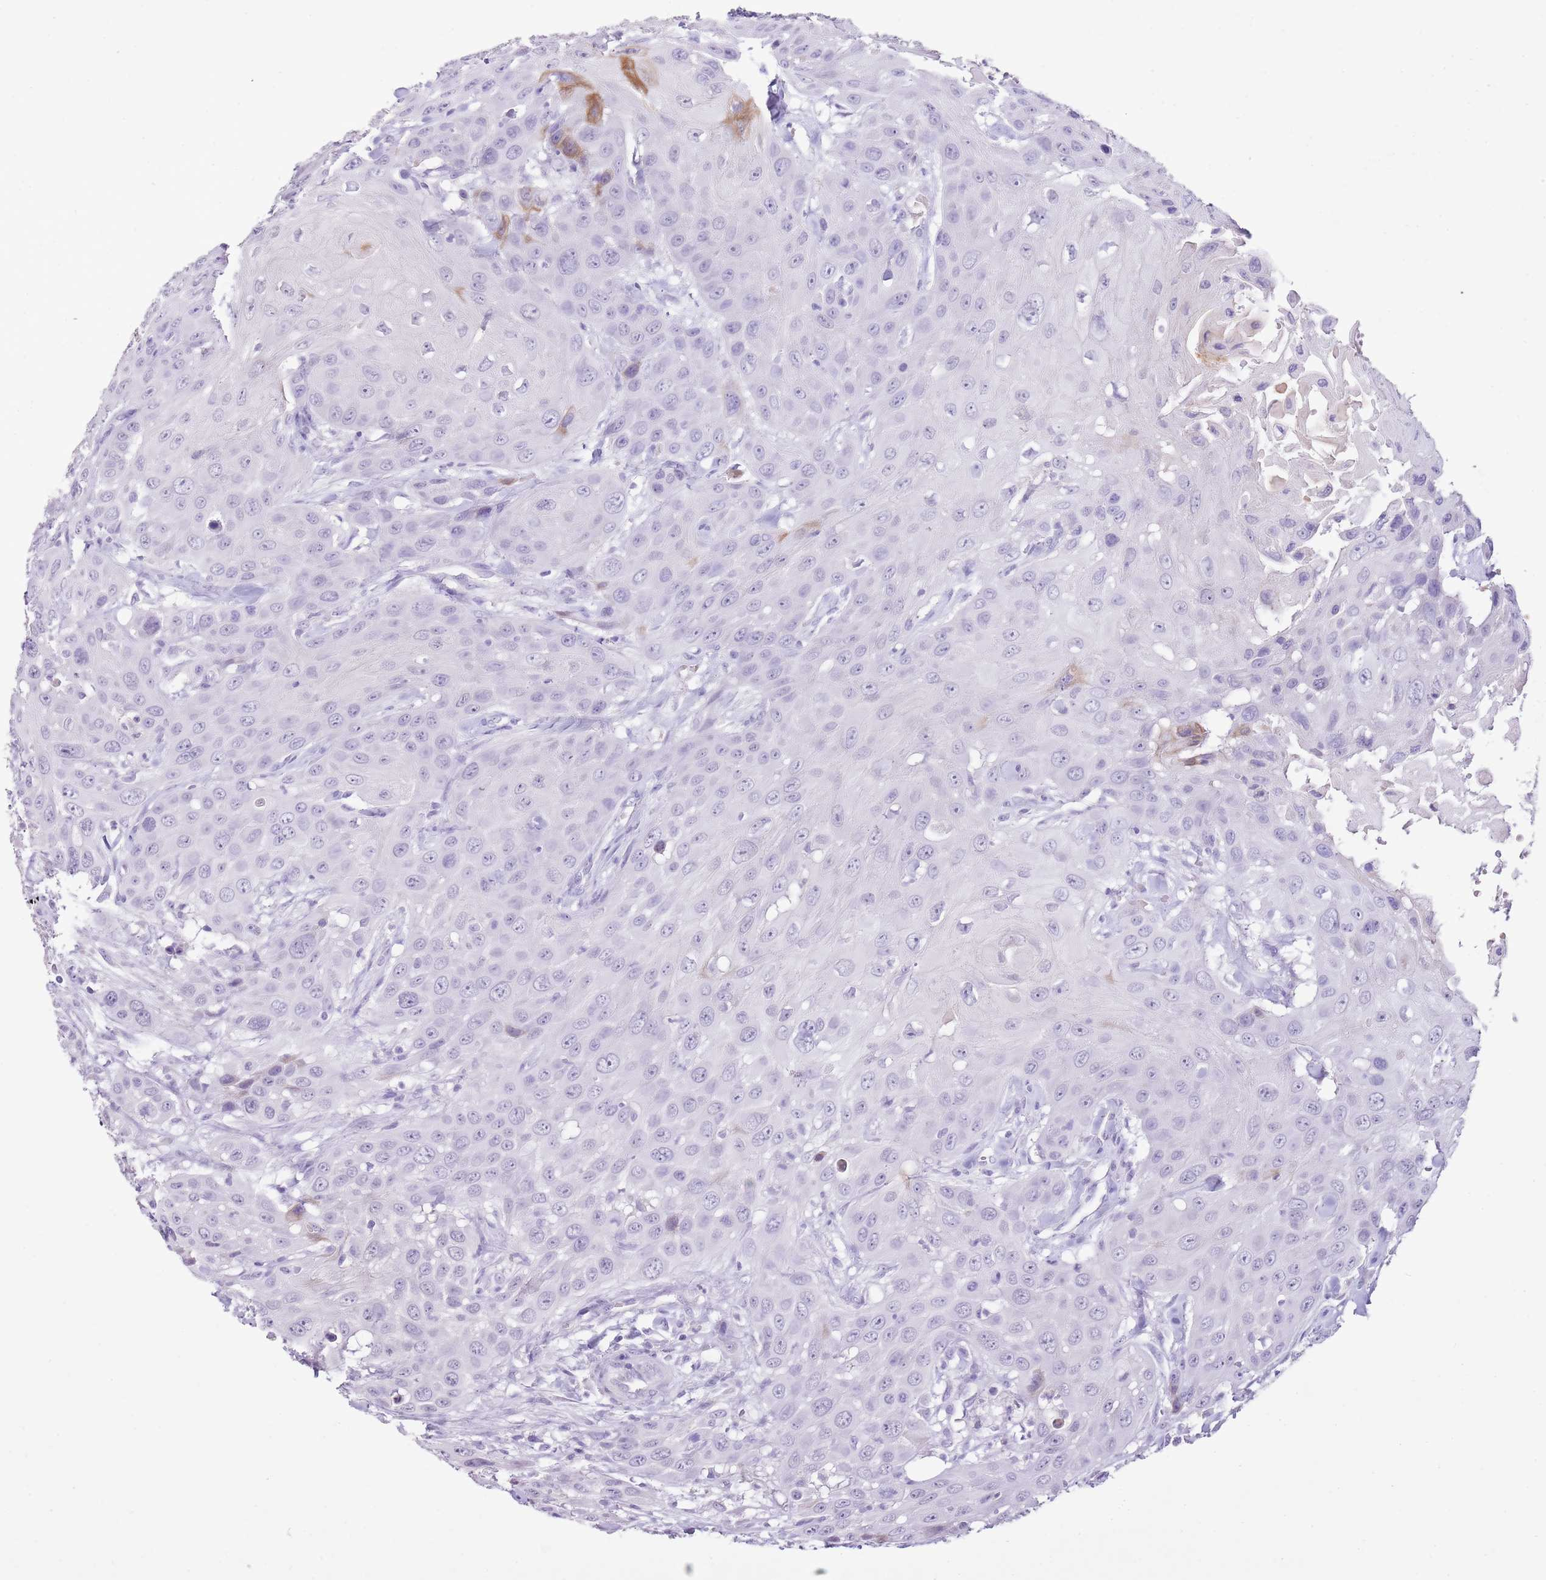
{"staining": {"intensity": "negative", "quantity": "none", "location": "none"}, "tissue": "head and neck cancer", "cell_type": "Tumor cells", "image_type": "cancer", "snomed": [{"axis": "morphology", "description": "Squamous cell carcinoma, NOS"}, {"axis": "topography", "description": "Head-Neck"}], "caption": "An image of head and neck cancer (squamous cell carcinoma) stained for a protein reveals no brown staining in tumor cells.", "gene": "XPO7", "patient": {"sex": "male", "age": 81}}